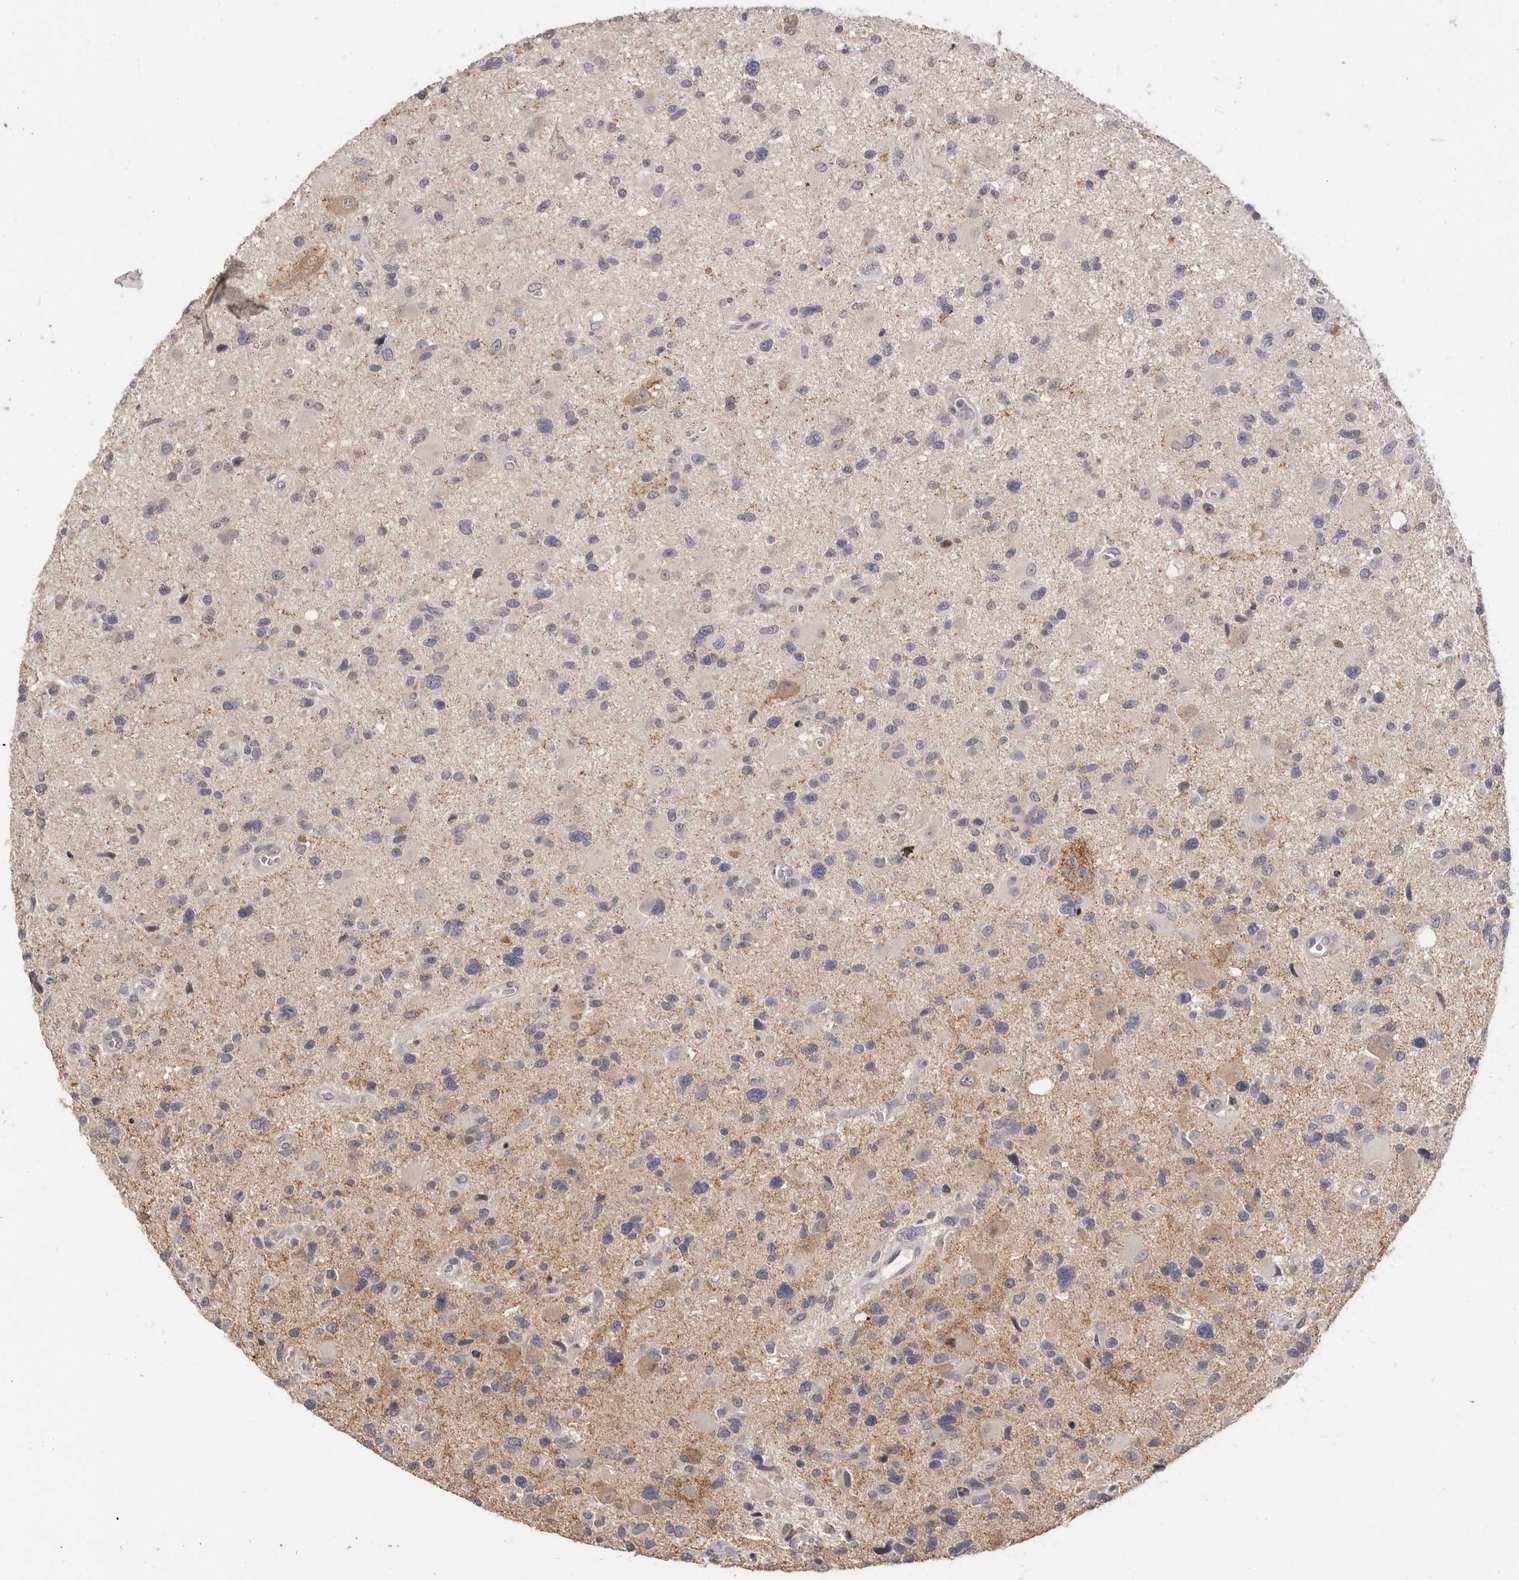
{"staining": {"intensity": "negative", "quantity": "none", "location": "none"}, "tissue": "glioma", "cell_type": "Tumor cells", "image_type": "cancer", "snomed": [{"axis": "morphology", "description": "Glioma, malignant, High grade"}, {"axis": "topography", "description": "Brain"}], "caption": "This is an immunohistochemistry photomicrograph of human glioma. There is no positivity in tumor cells.", "gene": "DOP1A", "patient": {"sex": "male", "age": 33}}